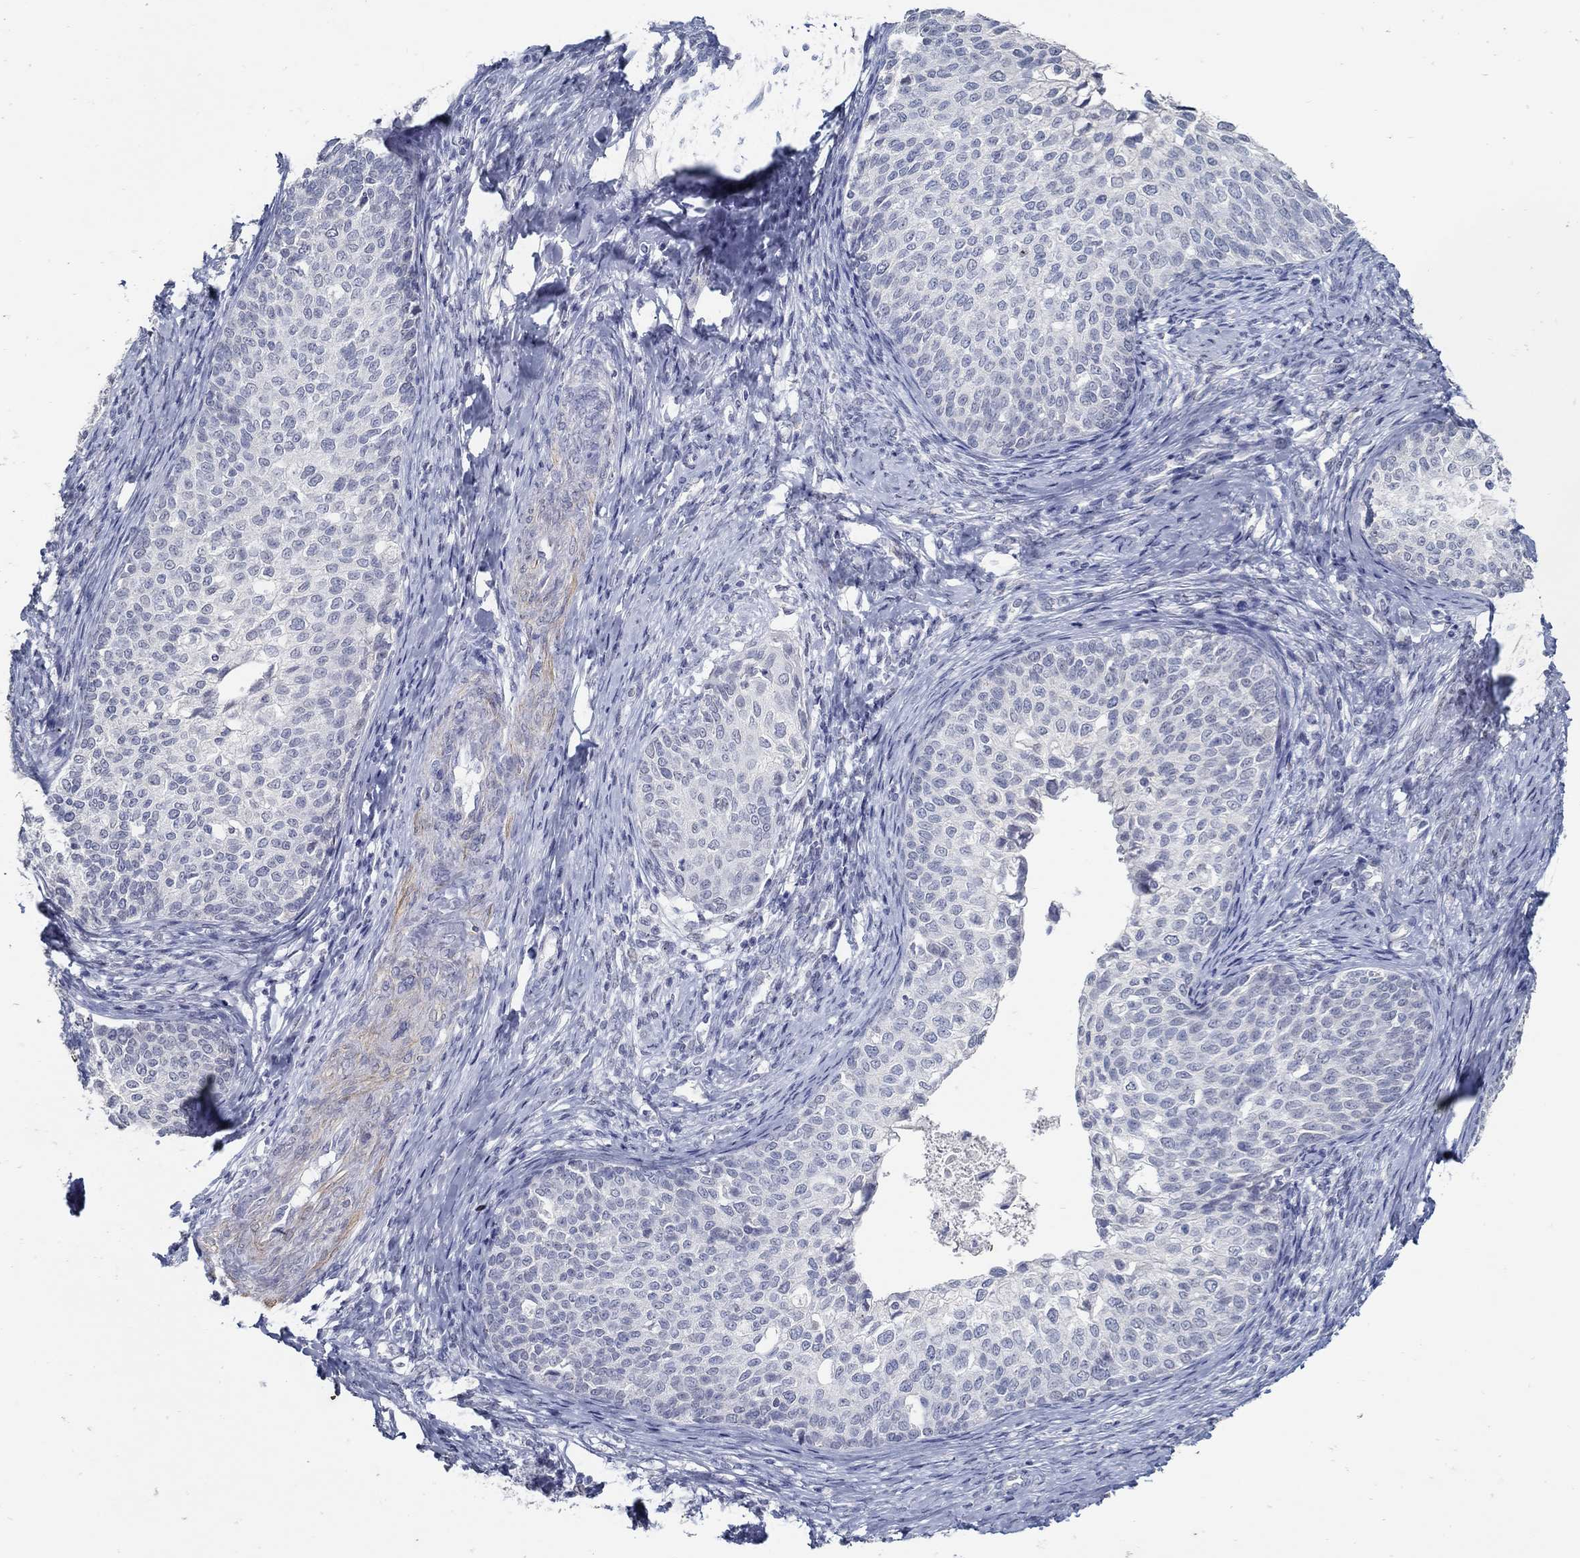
{"staining": {"intensity": "negative", "quantity": "none", "location": "none"}, "tissue": "cervical cancer", "cell_type": "Tumor cells", "image_type": "cancer", "snomed": [{"axis": "morphology", "description": "Squamous cell carcinoma, NOS"}, {"axis": "topography", "description": "Cervix"}], "caption": "Immunohistochemistry (IHC) micrograph of cervical cancer (squamous cell carcinoma) stained for a protein (brown), which displays no expression in tumor cells.", "gene": "USP29", "patient": {"sex": "female", "age": 51}}